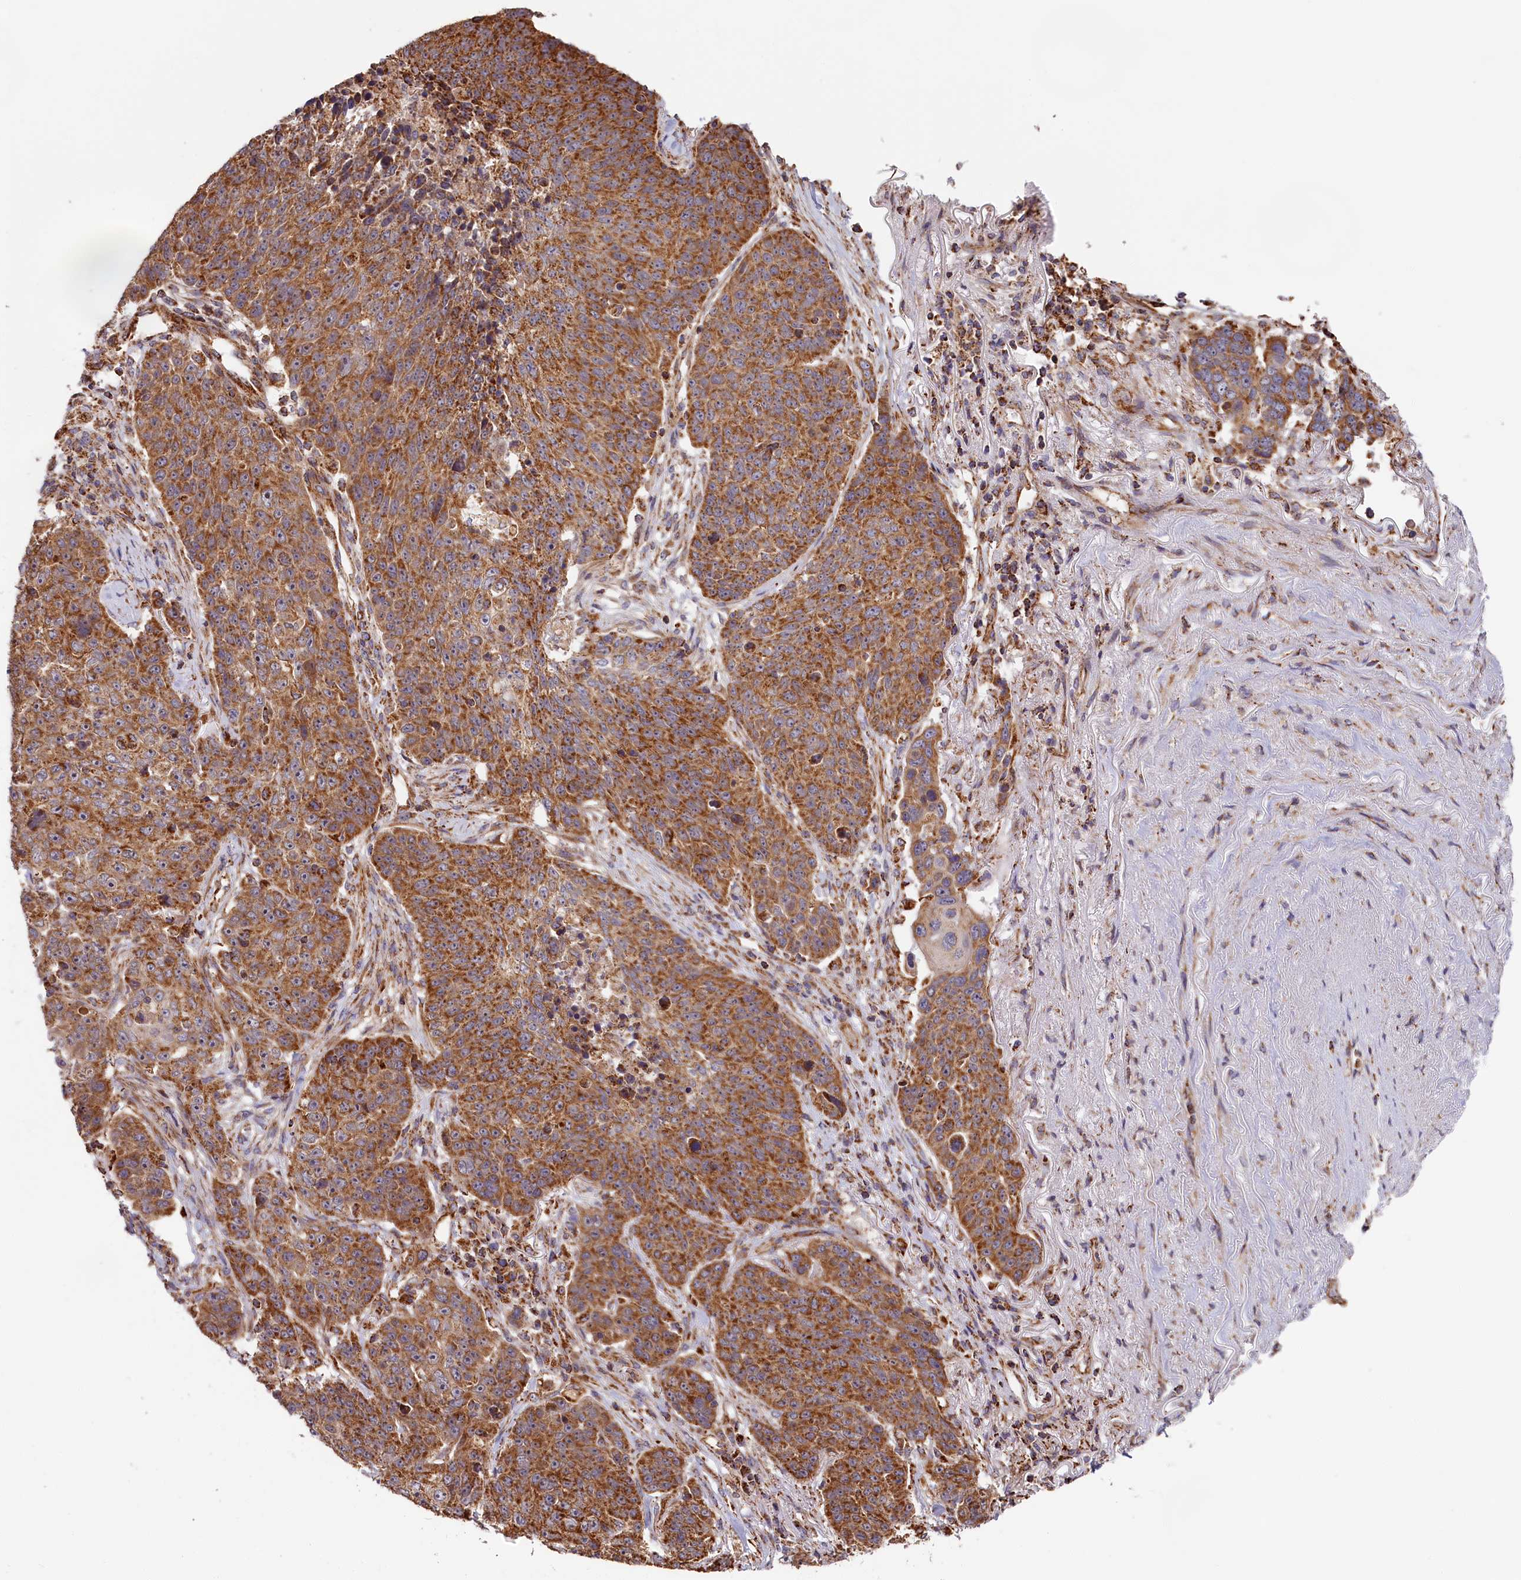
{"staining": {"intensity": "strong", "quantity": ">75%", "location": "cytoplasmic/membranous"}, "tissue": "lung cancer", "cell_type": "Tumor cells", "image_type": "cancer", "snomed": [{"axis": "morphology", "description": "Normal tissue, NOS"}, {"axis": "morphology", "description": "Squamous cell carcinoma, NOS"}, {"axis": "topography", "description": "Lymph node"}, {"axis": "topography", "description": "Lung"}], "caption": "Immunohistochemistry staining of lung cancer (squamous cell carcinoma), which shows high levels of strong cytoplasmic/membranous positivity in about >75% of tumor cells indicating strong cytoplasmic/membranous protein staining. The staining was performed using DAB (brown) for protein detection and nuclei were counterstained in hematoxylin (blue).", "gene": "MACROD1", "patient": {"sex": "male", "age": 66}}